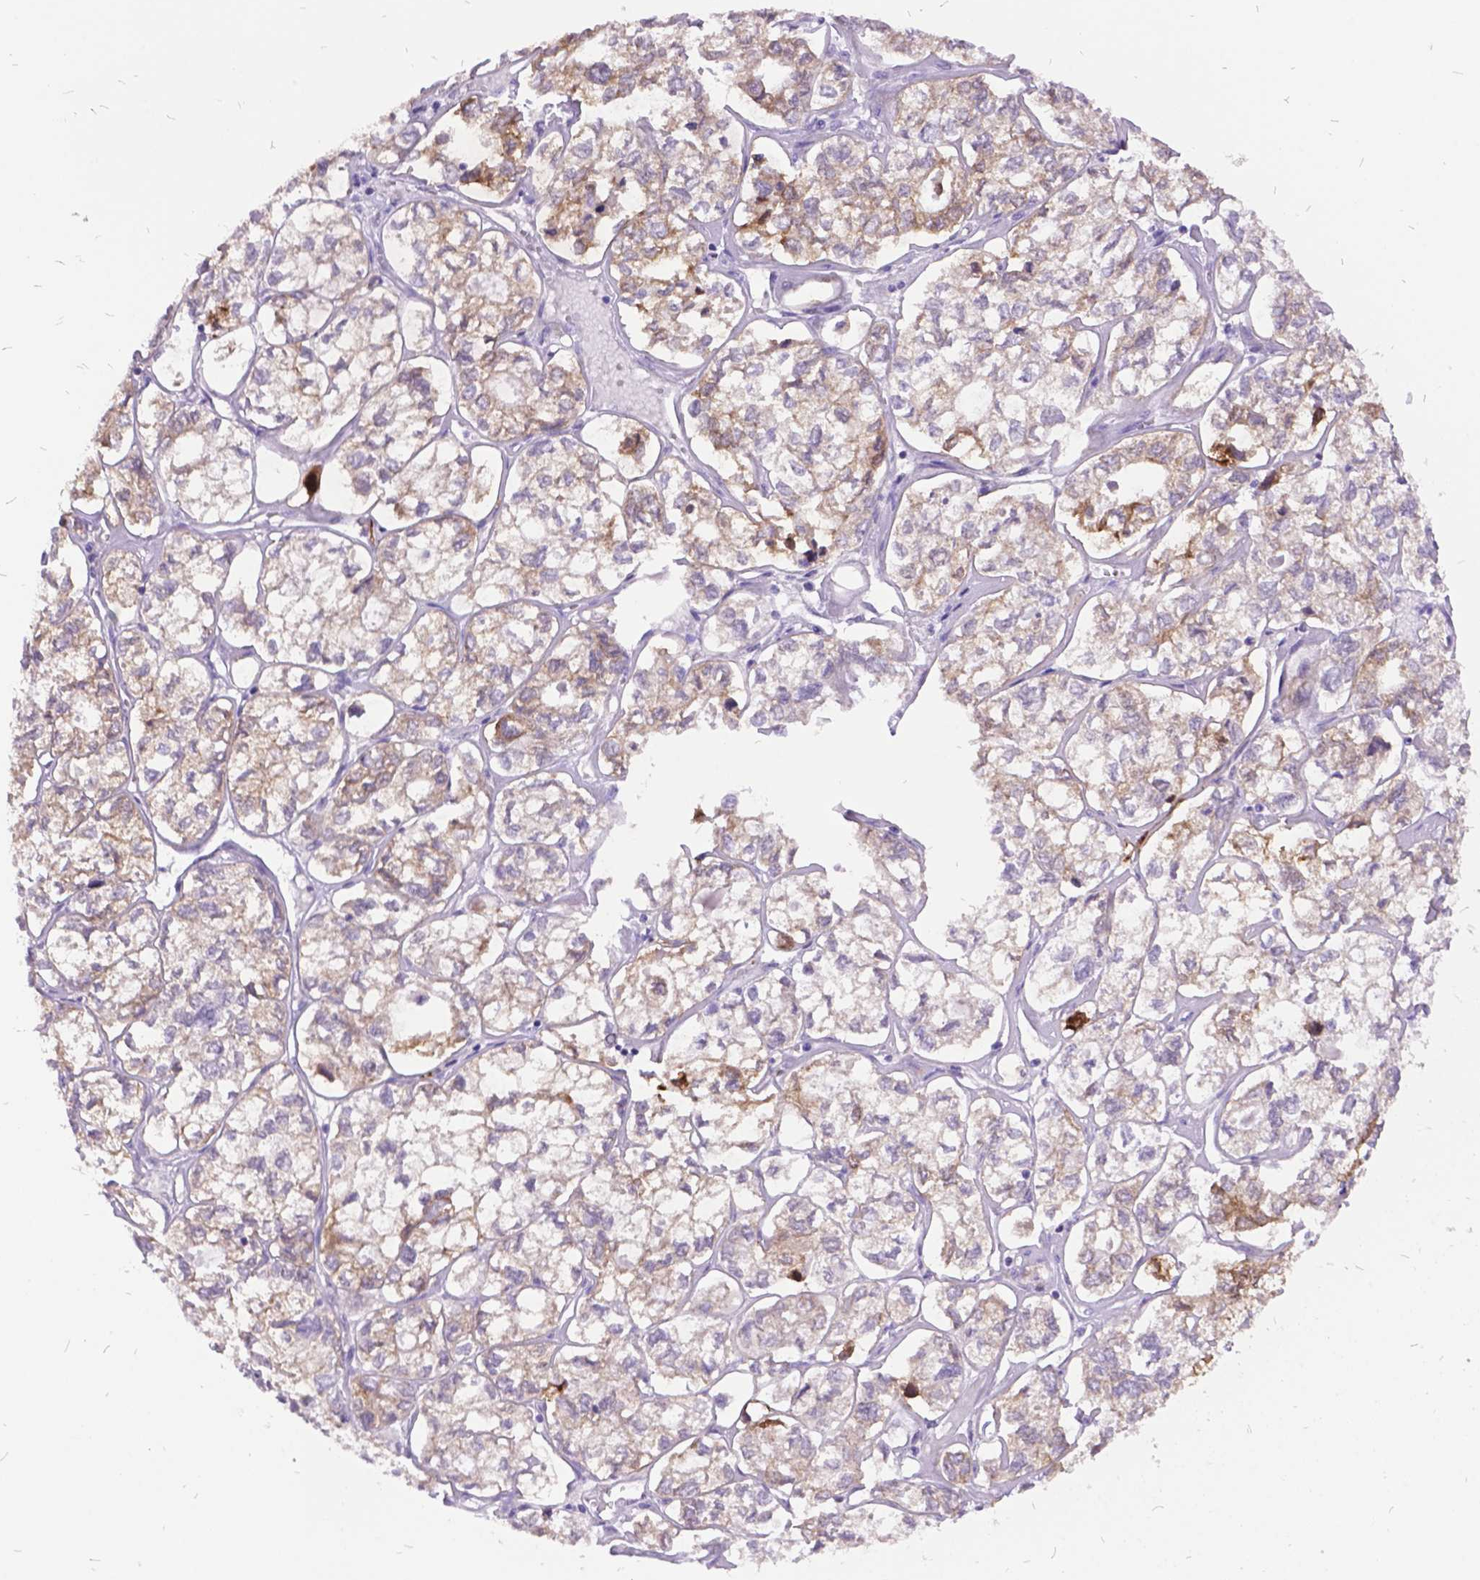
{"staining": {"intensity": "weak", "quantity": "25%-75%", "location": "cytoplasmic/membranous"}, "tissue": "ovarian cancer", "cell_type": "Tumor cells", "image_type": "cancer", "snomed": [{"axis": "morphology", "description": "Carcinoma, endometroid"}, {"axis": "topography", "description": "Ovary"}], "caption": "Immunohistochemistry (IHC) (DAB (3,3'-diaminobenzidine)) staining of ovarian endometroid carcinoma demonstrates weak cytoplasmic/membranous protein staining in approximately 25%-75% of tumor cells.", "gene": "ITGB6", "patient": {"sex": "female", "age": 64}}